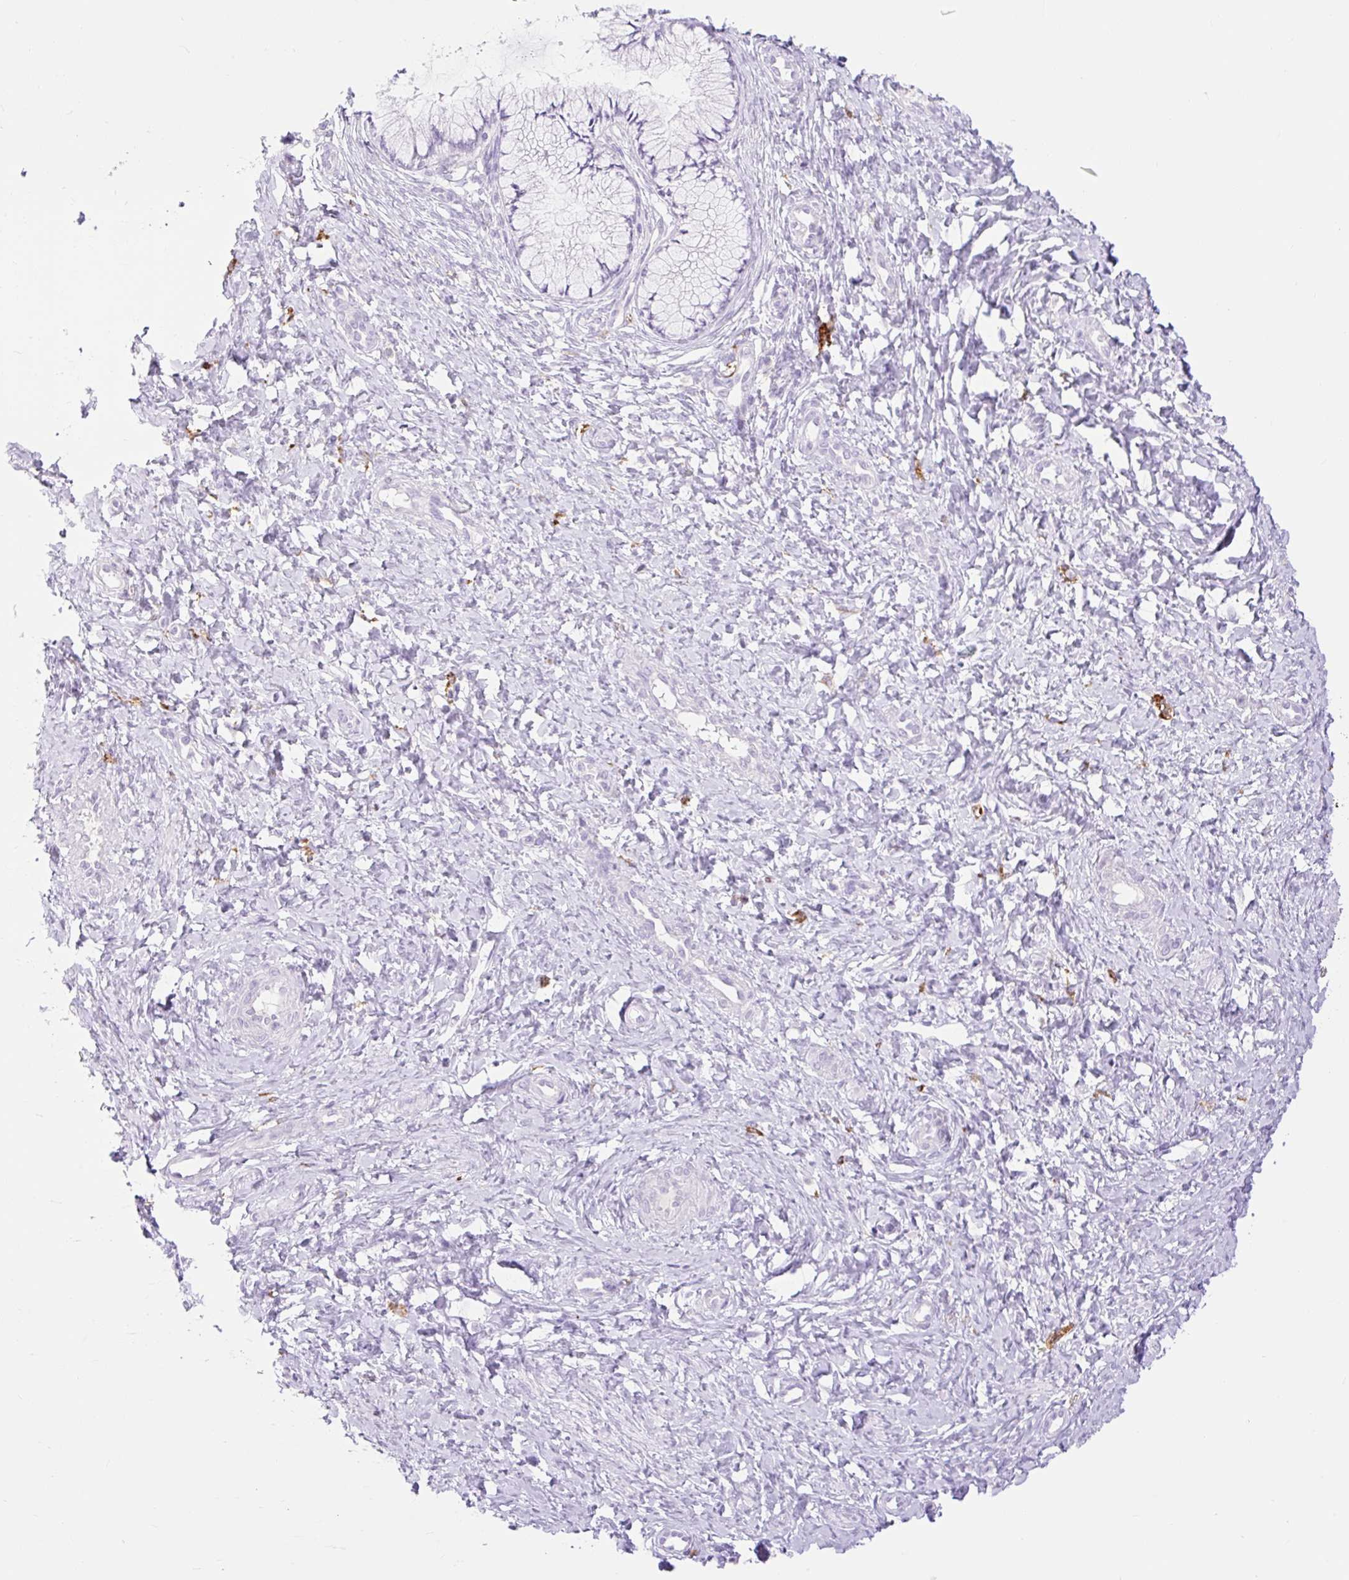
{"staining": {"intensity": "negative", "quantity": "none", "location": "none"}, "tissue": "cervix", "cell_type": "Glandular cells", "image_type": "normal", "snomed": [{"axis": "morphology", "description": "Normal tissue, NOS"}, {"axis": "topography", "description": "Cervix"}], "caption": "High magnification brightfield microscopy of unremarkable cervix stained with DAB (3,3'-diaminobenzidine) (brown) and counterstained with hematoxylin (blue): glandular cells show no significant positivity. The staining is performed using DAB (3,3'-diaminobenzidine) brown chromogen with nuclei counter-stained in using hematoxylin.", "gene": "SIGLEC1", "patient": {"sex": "female", "age": 37}}